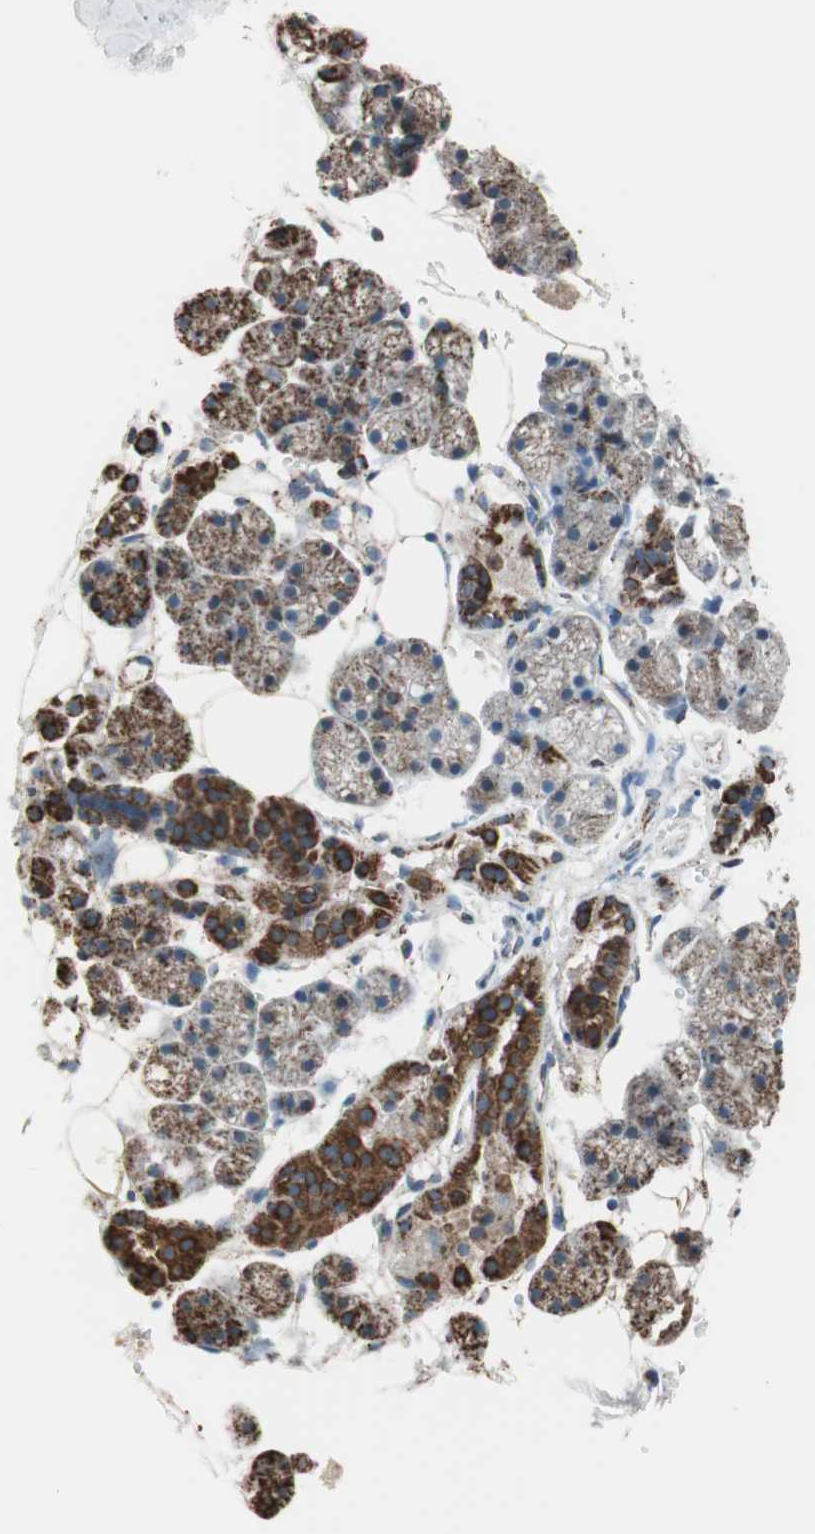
{"staining": {"intensity": "moderate", "quantity": ">75%", "location": "cytoplasmic/membranous"}, "tissue": "salivary gland", "cell_type": "Glandular cells", "image_type": "normal", "snomed": [{"axis": "morphology", "description": "Normal tissue, NOS"}, {"axis": "topography", "description": "Salivary gland"}], "caption": "Brown immunohistochemical staining in benign human salivary gland shows moderate cytoplasmic/membranous positivity in approximately >75% of glandular cells. Nuclei are stained in blue.", "gene": "PCSK4", "patient": {"sex": "male", "age": 62}}